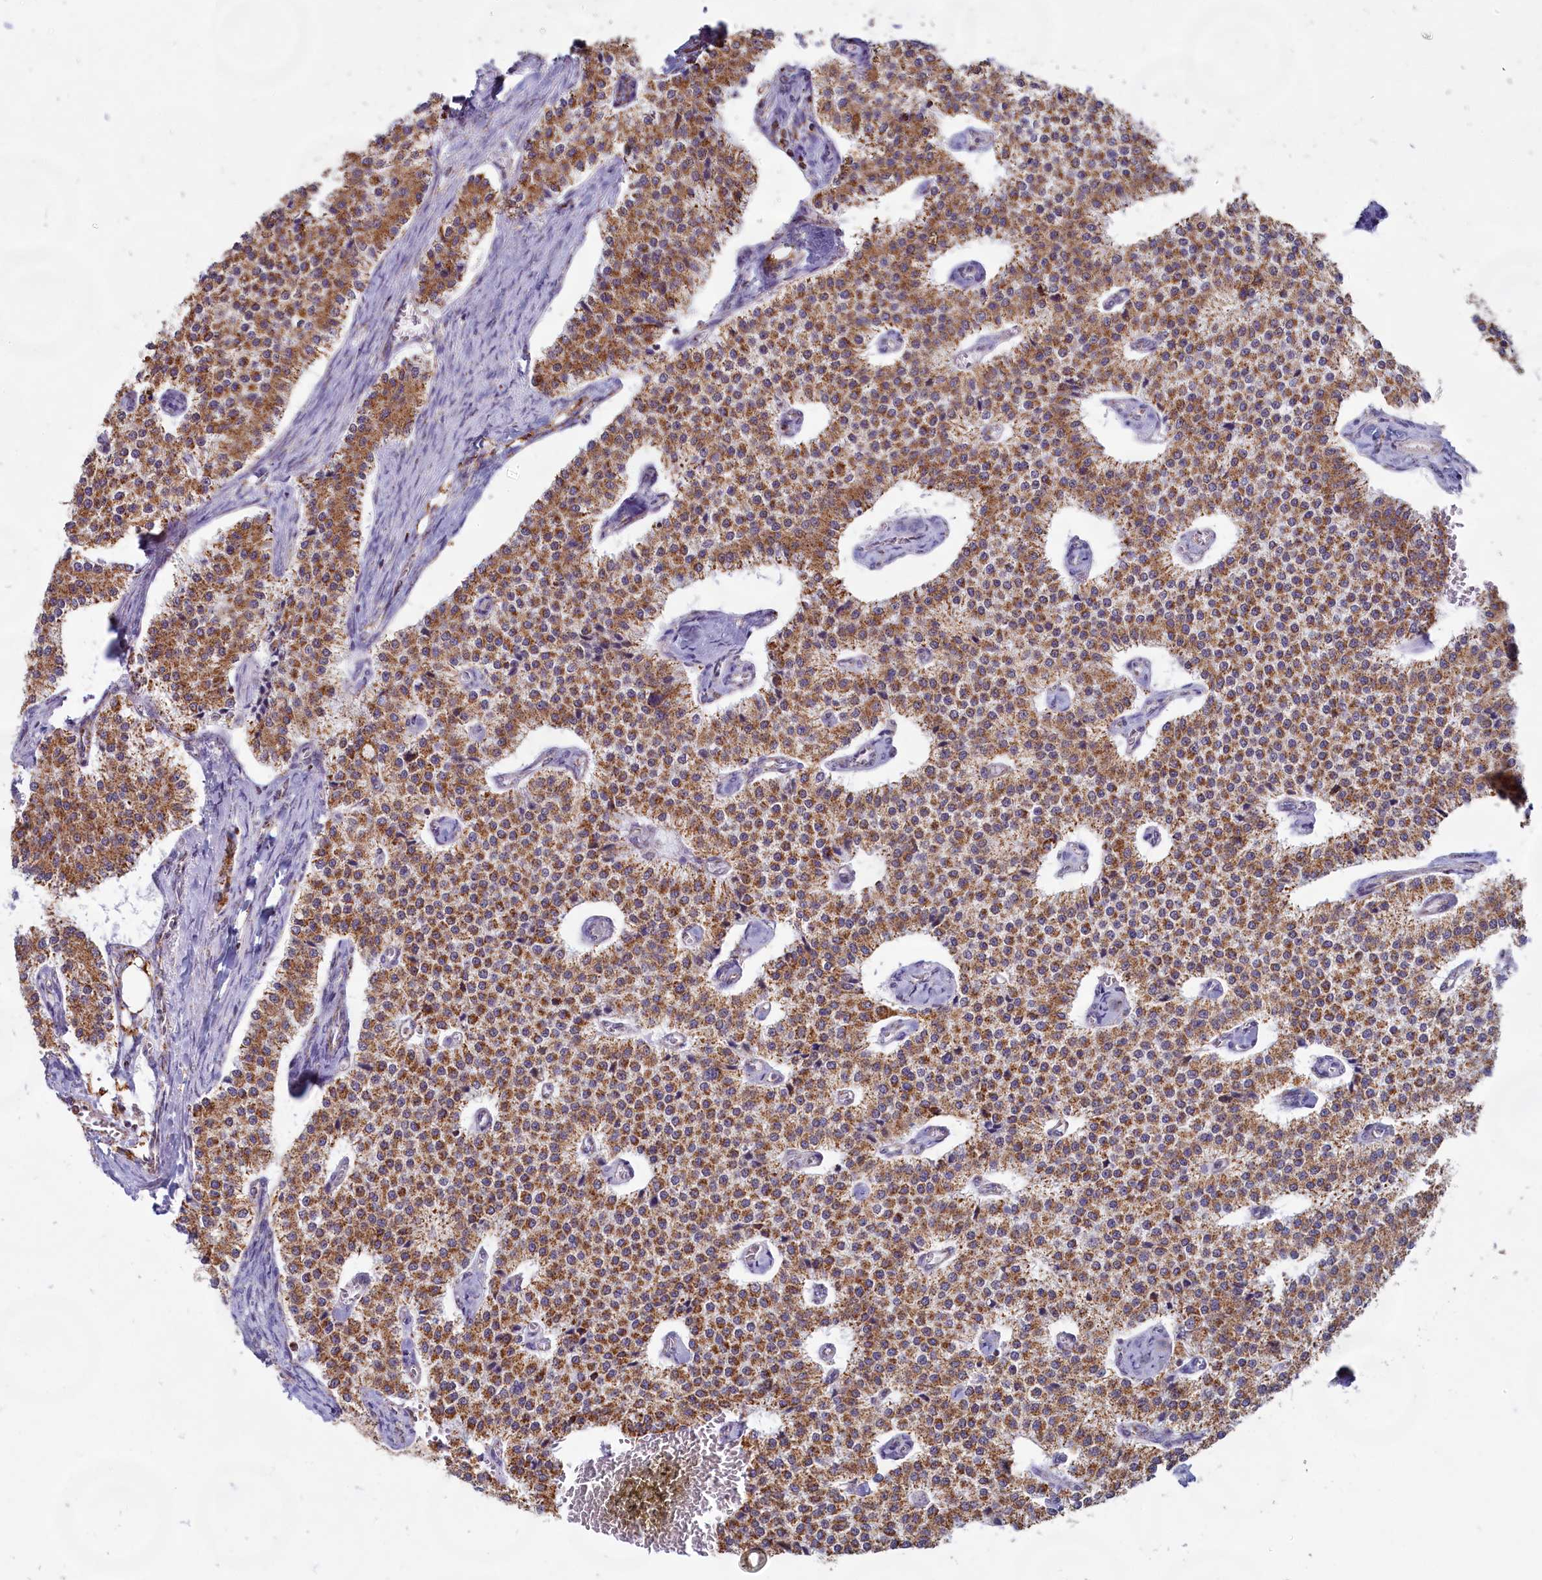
{"staining": {"intensity": "moderate", "quantity": ">75%", "location": "cytoplasmic/membranous"}, "tissue": "carcinoid", "cell_type": "Tumor cells", "image_type": "cancer", "snomed": [{"axis": "morphology", "description": "Carcinoid, malignant, NOS"}, {"axis": "topography", "description": "Colon"}], "caption": "Tumor cells reveal moderate cytoplasmic/membranous staining in approximately >75% of cells in carcinoid (malignant).", "gene": "C1D", "patient": {"sex": "female", "age": 52}}